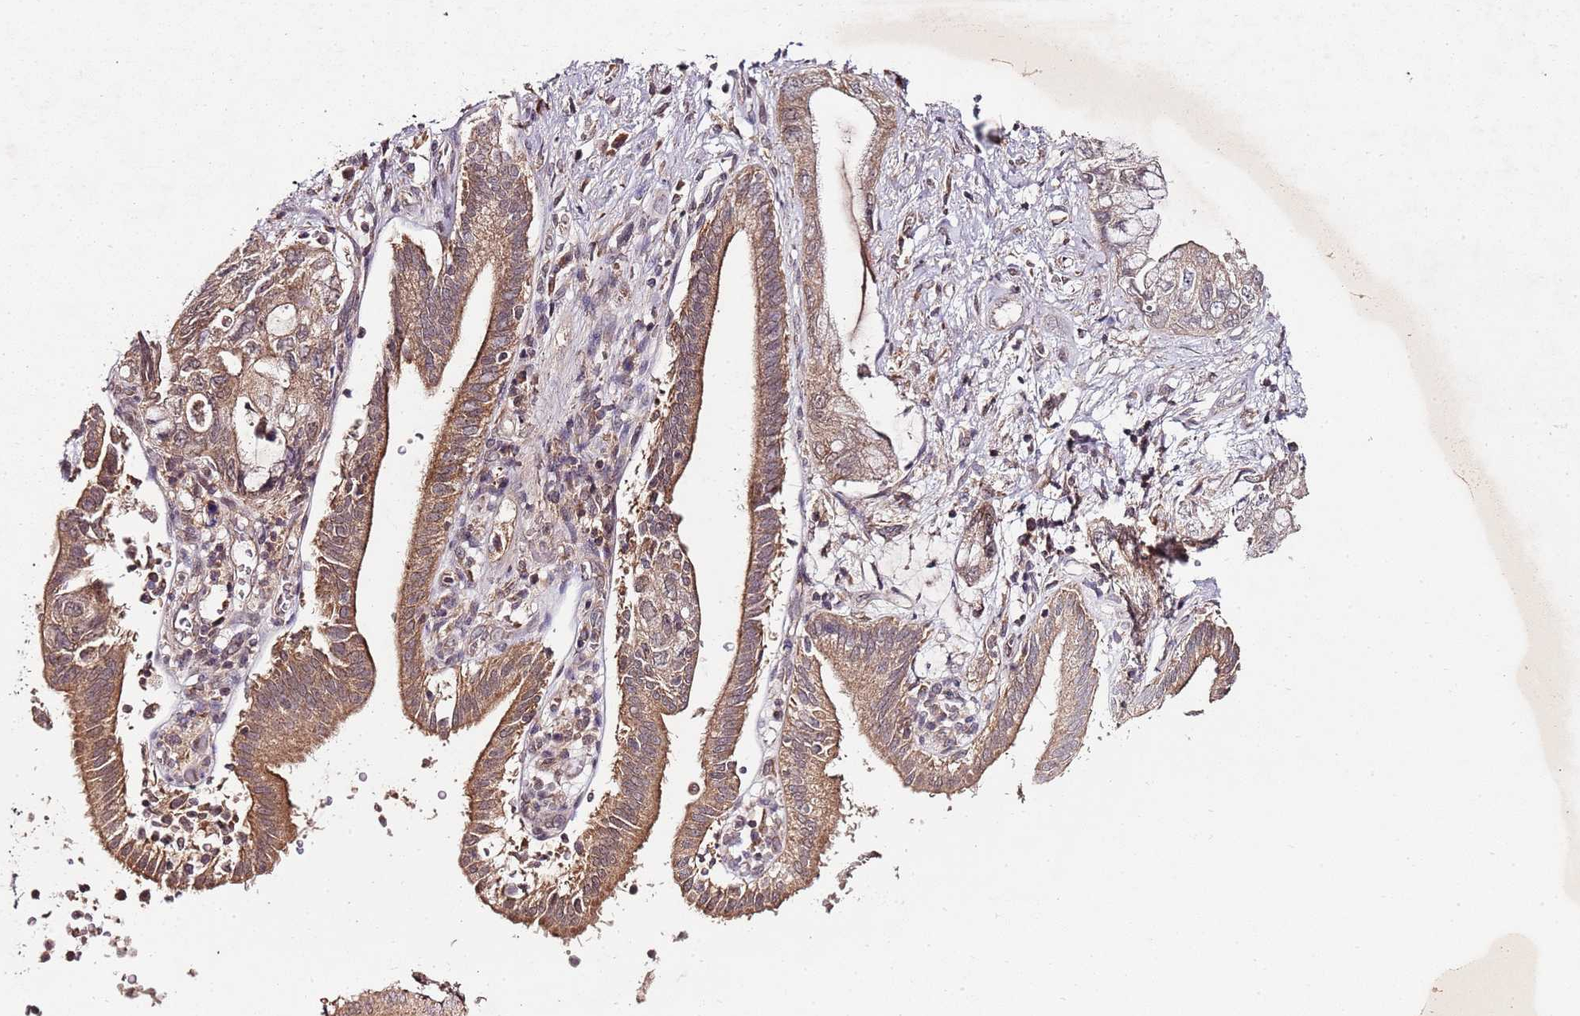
{"staining": {"intensity": "moderate", "quantity": ">75%", "location": "cytoplasmic/membranous"}, "tissue": "pancreatic cancer", "cell_type": "Tumor cells", "image_type": "cancer", "snomed": [{"axis": "morphology", "description": "Adenocarcinoma, NOS"}, {"axis": "topography", "description": "Pancreas"}], "caption": "This histopathology image shows pancreatic cancer stained with IHC to label a protein in brown. The cytoplasmic/membranous of tumor cells show moderate positivity for the protein. Nuclei are counter-stained blue.", "gene": "LIN37", "patient": {"sex": "female", "age": 73}}